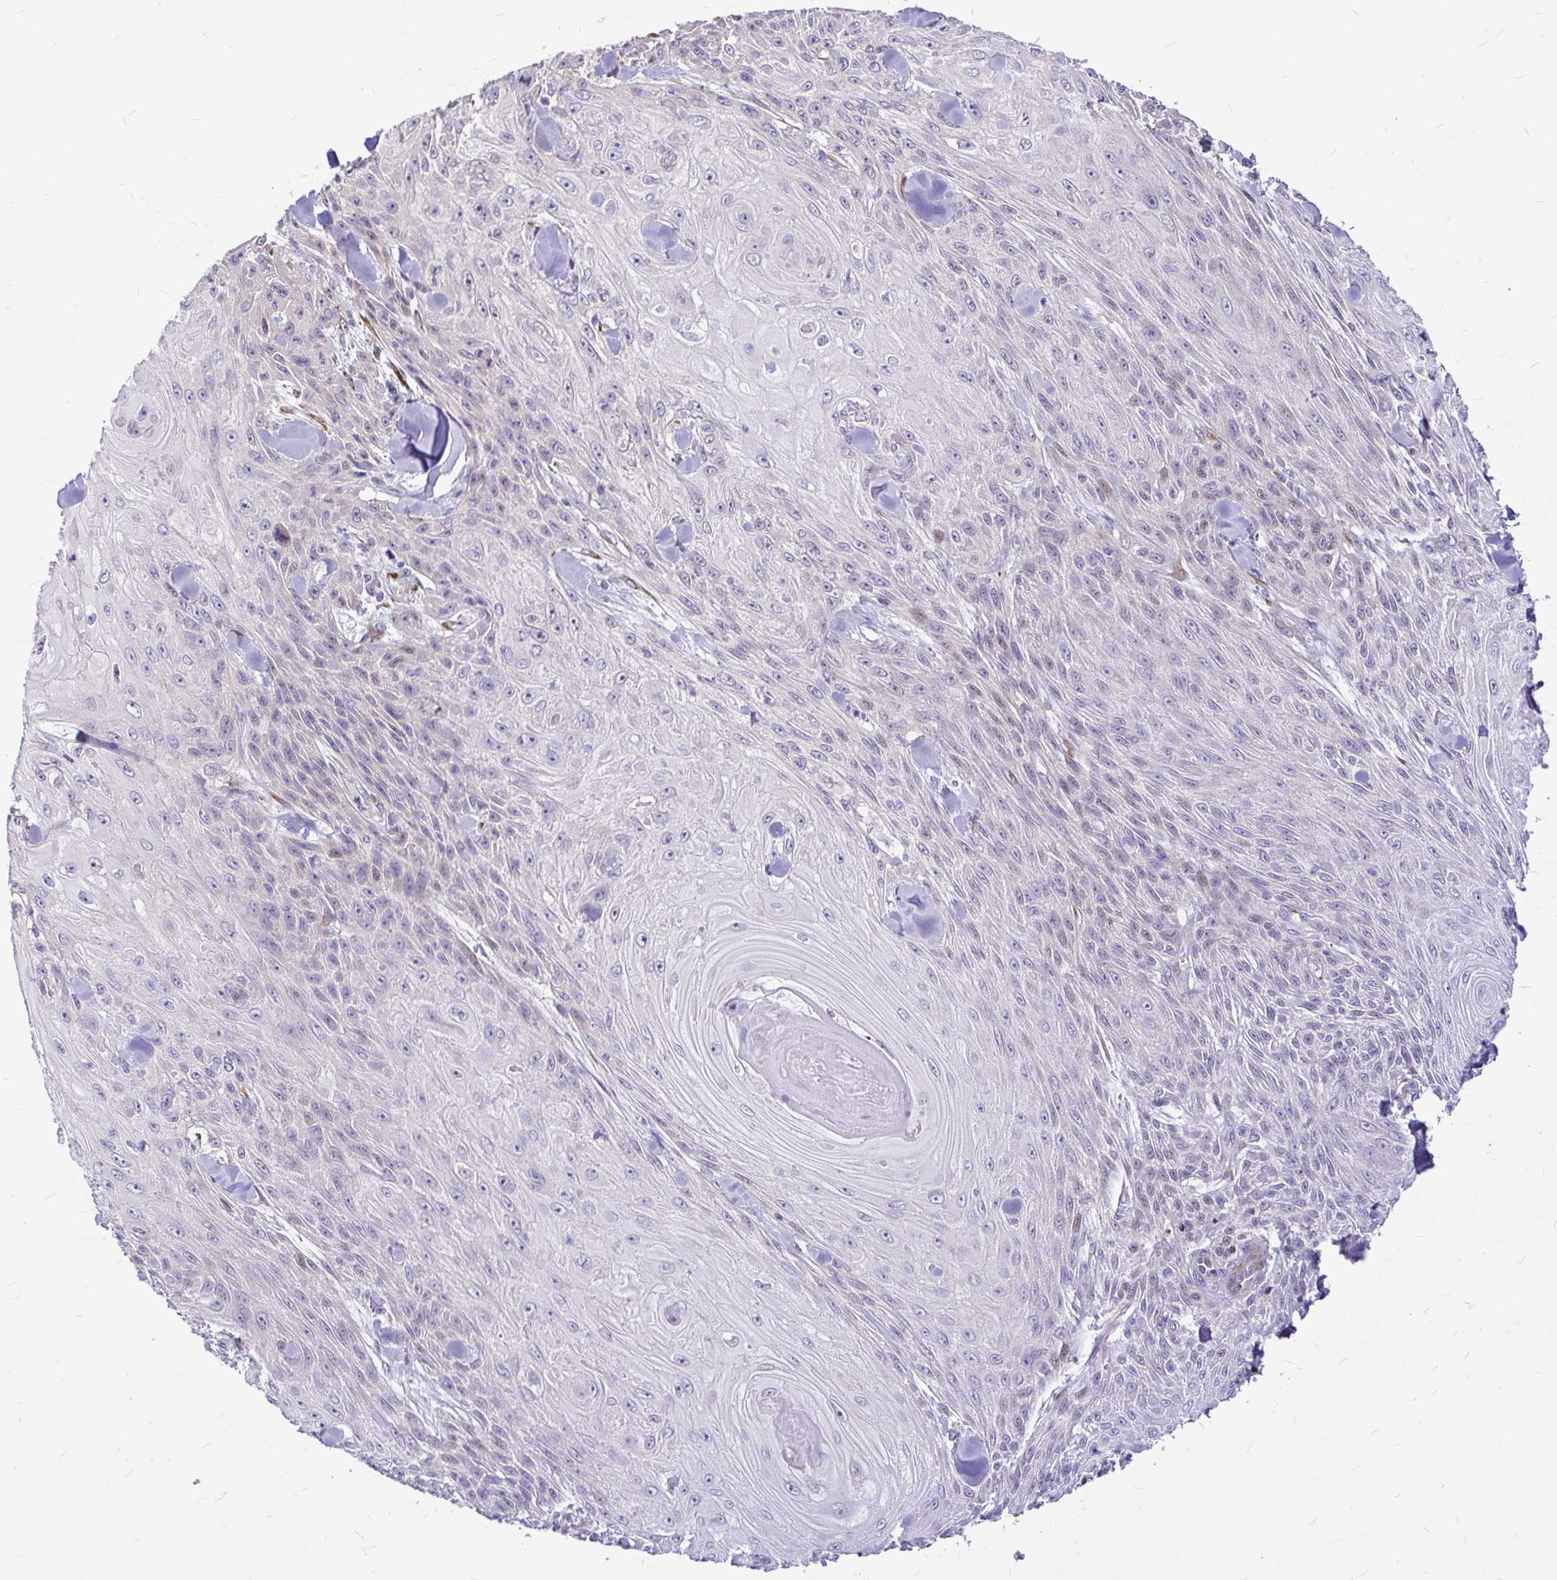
{"staining": {"intensity": "negative", "quantity": "none", "location": "none"}, "tissue": "skin cancer", "cell_type": "Tumor cells", "image_type": "cancer", "snomed": [{"axis": "morphology", "description": "Squamous cell carcinoma, NOS"}, {"axis": "topography", "description": "Skin"}], "caption": "DAB (3,3'-diaminobenzidine) immunohistochemical staining of human skin squamous cell carcinoma demonstrates no significant positivity in tumor cells. The staining is performed using DAB (3,3'-diaminobenzidine) brown chromogen with nuclei counter-stained in using hematoxylin.", "gene": "GABBR2", "patient": {"sex": "male", "age": 88}}